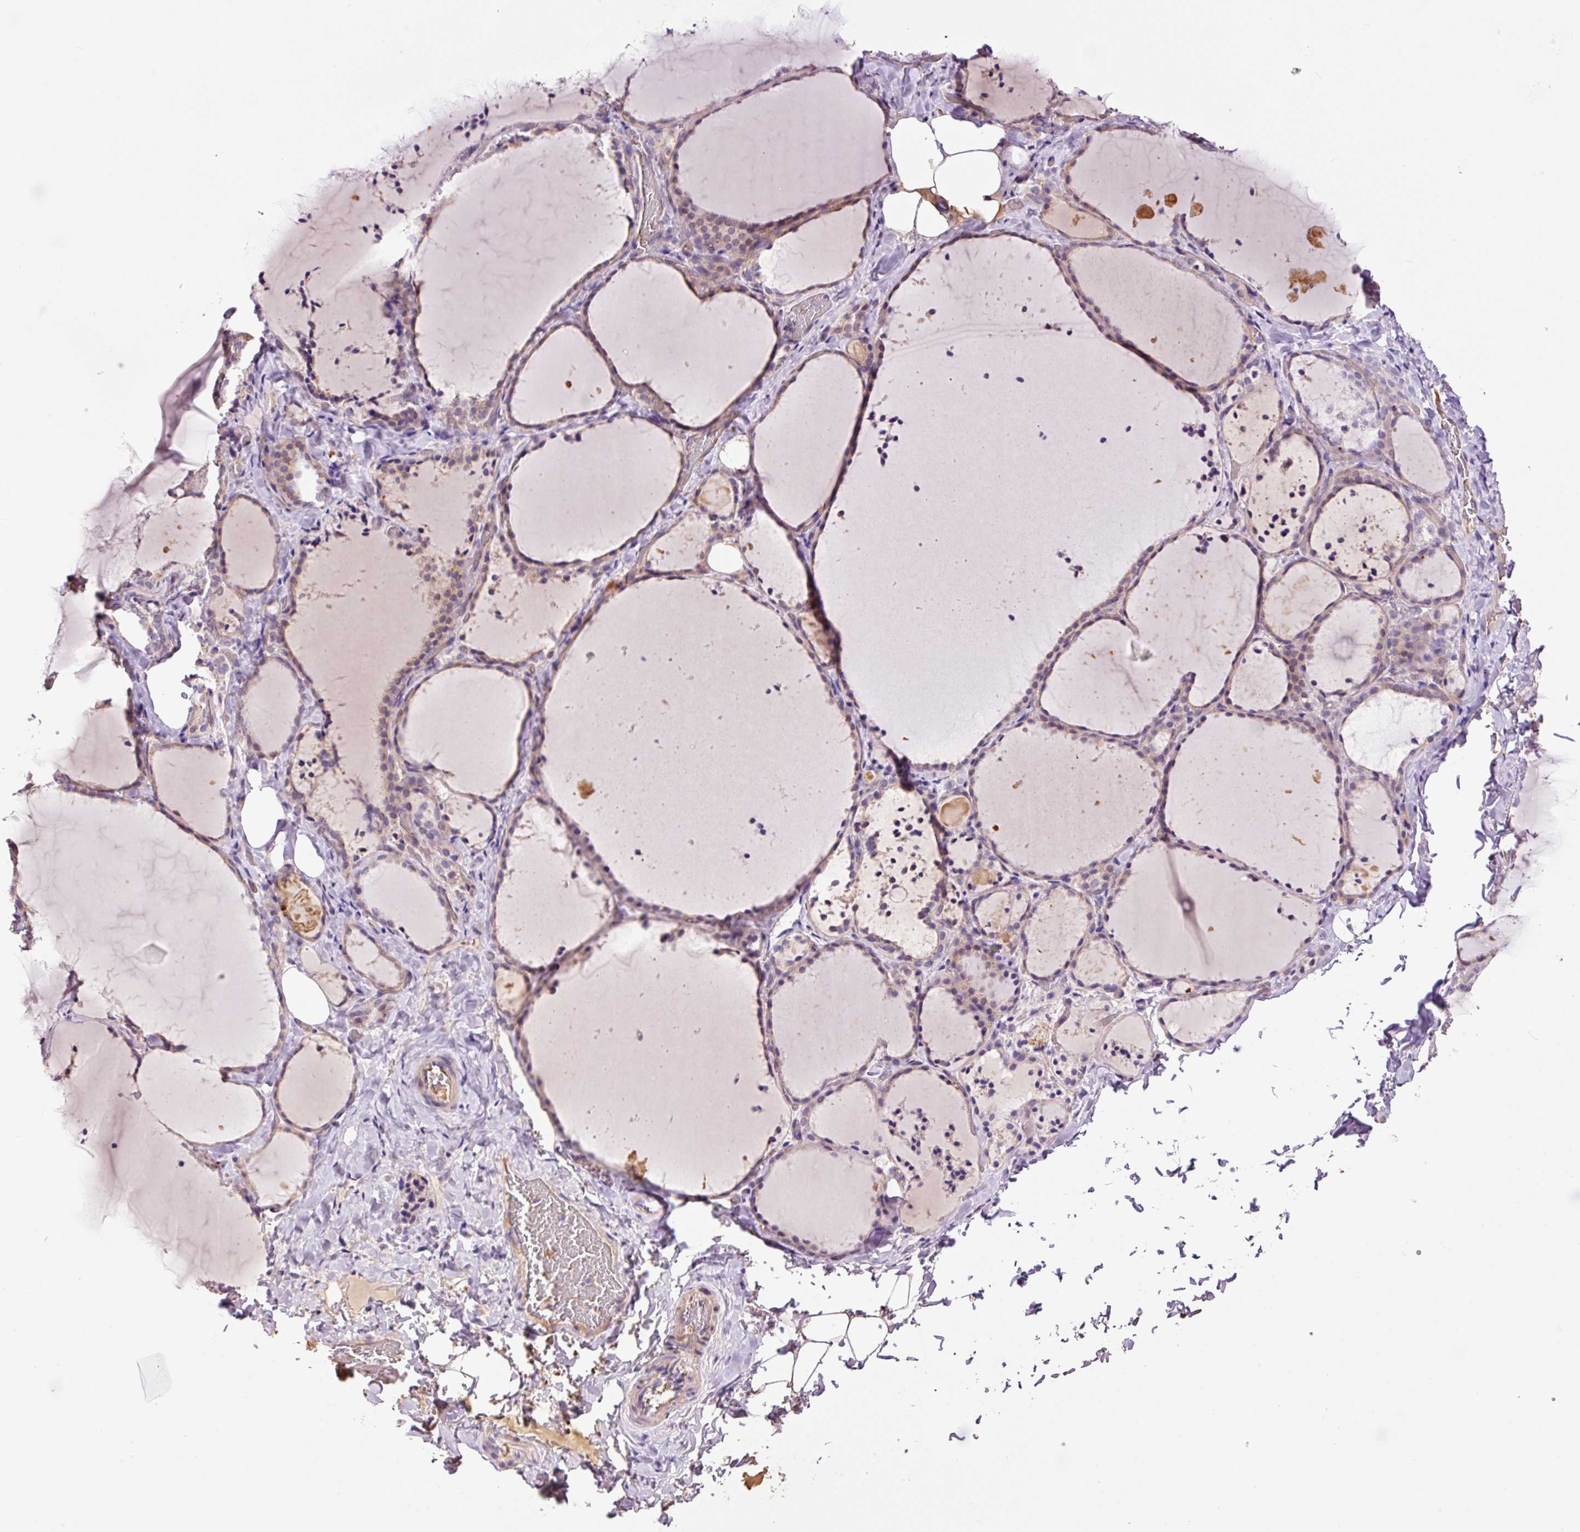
{"staining": {"intensity": "weak", "quantity": "<25%", "location": "cytoplasmic/membranous"}, "tissue": "thyroid gland", "cell_type": "Glandular cells", "image_type": "normal", "snomed": [{"axis": "morphology", "description": "Normal tissue, NOS"}, {"axis": "topography", "description": "Thyroid gland"}], "caption": "A high-resolution micrograph shows immunohistochemistry staining of unremarkable thyroid gland, which displays no significant expression in glandular cells.", "gene": "TMEM235", "patient": {"sex": "female", "age": 22}}